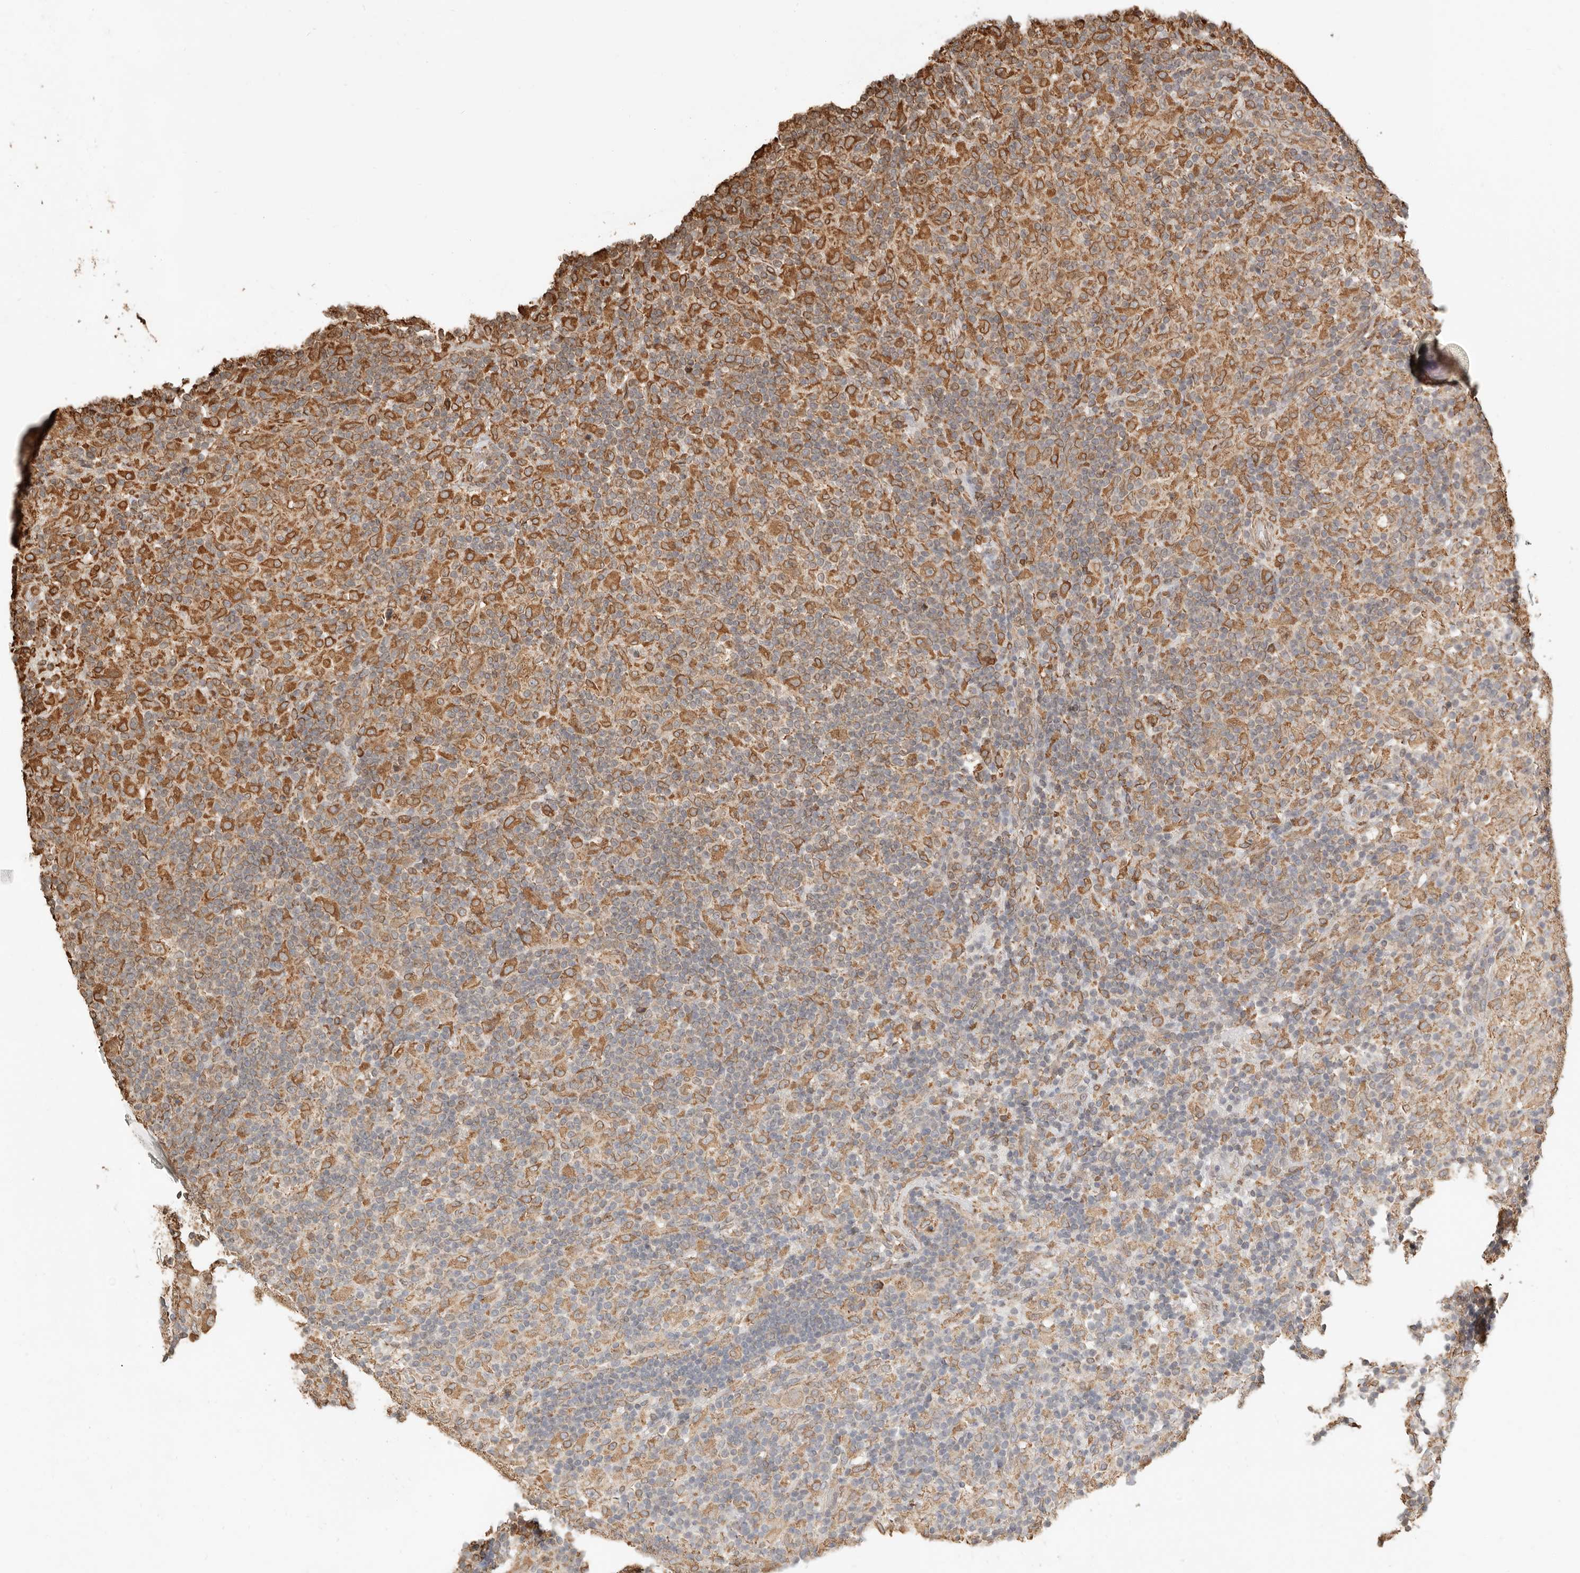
{"staining": {"intensity": "moderate", "quantity": ">75%", "location": "cytoplasmic/membranous"}, "tissue": "lymphoma", "cell_type": "Tumor cells", "image_type": "cancer", "snomed": [{"axis": "morphology", "description": "Hodgkin's disease, NOS"}, {"axis": "topography", "description": "Lymph node"}], "caption": "Immunohistochemistry photomicrograph of neoplastic tissue: human lymphoma stained using immunohistochemistry (IHC) demonstrates medium levels of moderate protein expression localized specifically in the cytoplasmic/membranous of tumor cells, appearing as a cytoplasmic/membranous brown color.", "gene": "ARHGEF10L", "patient": {"sex": "male", "age": 70}}